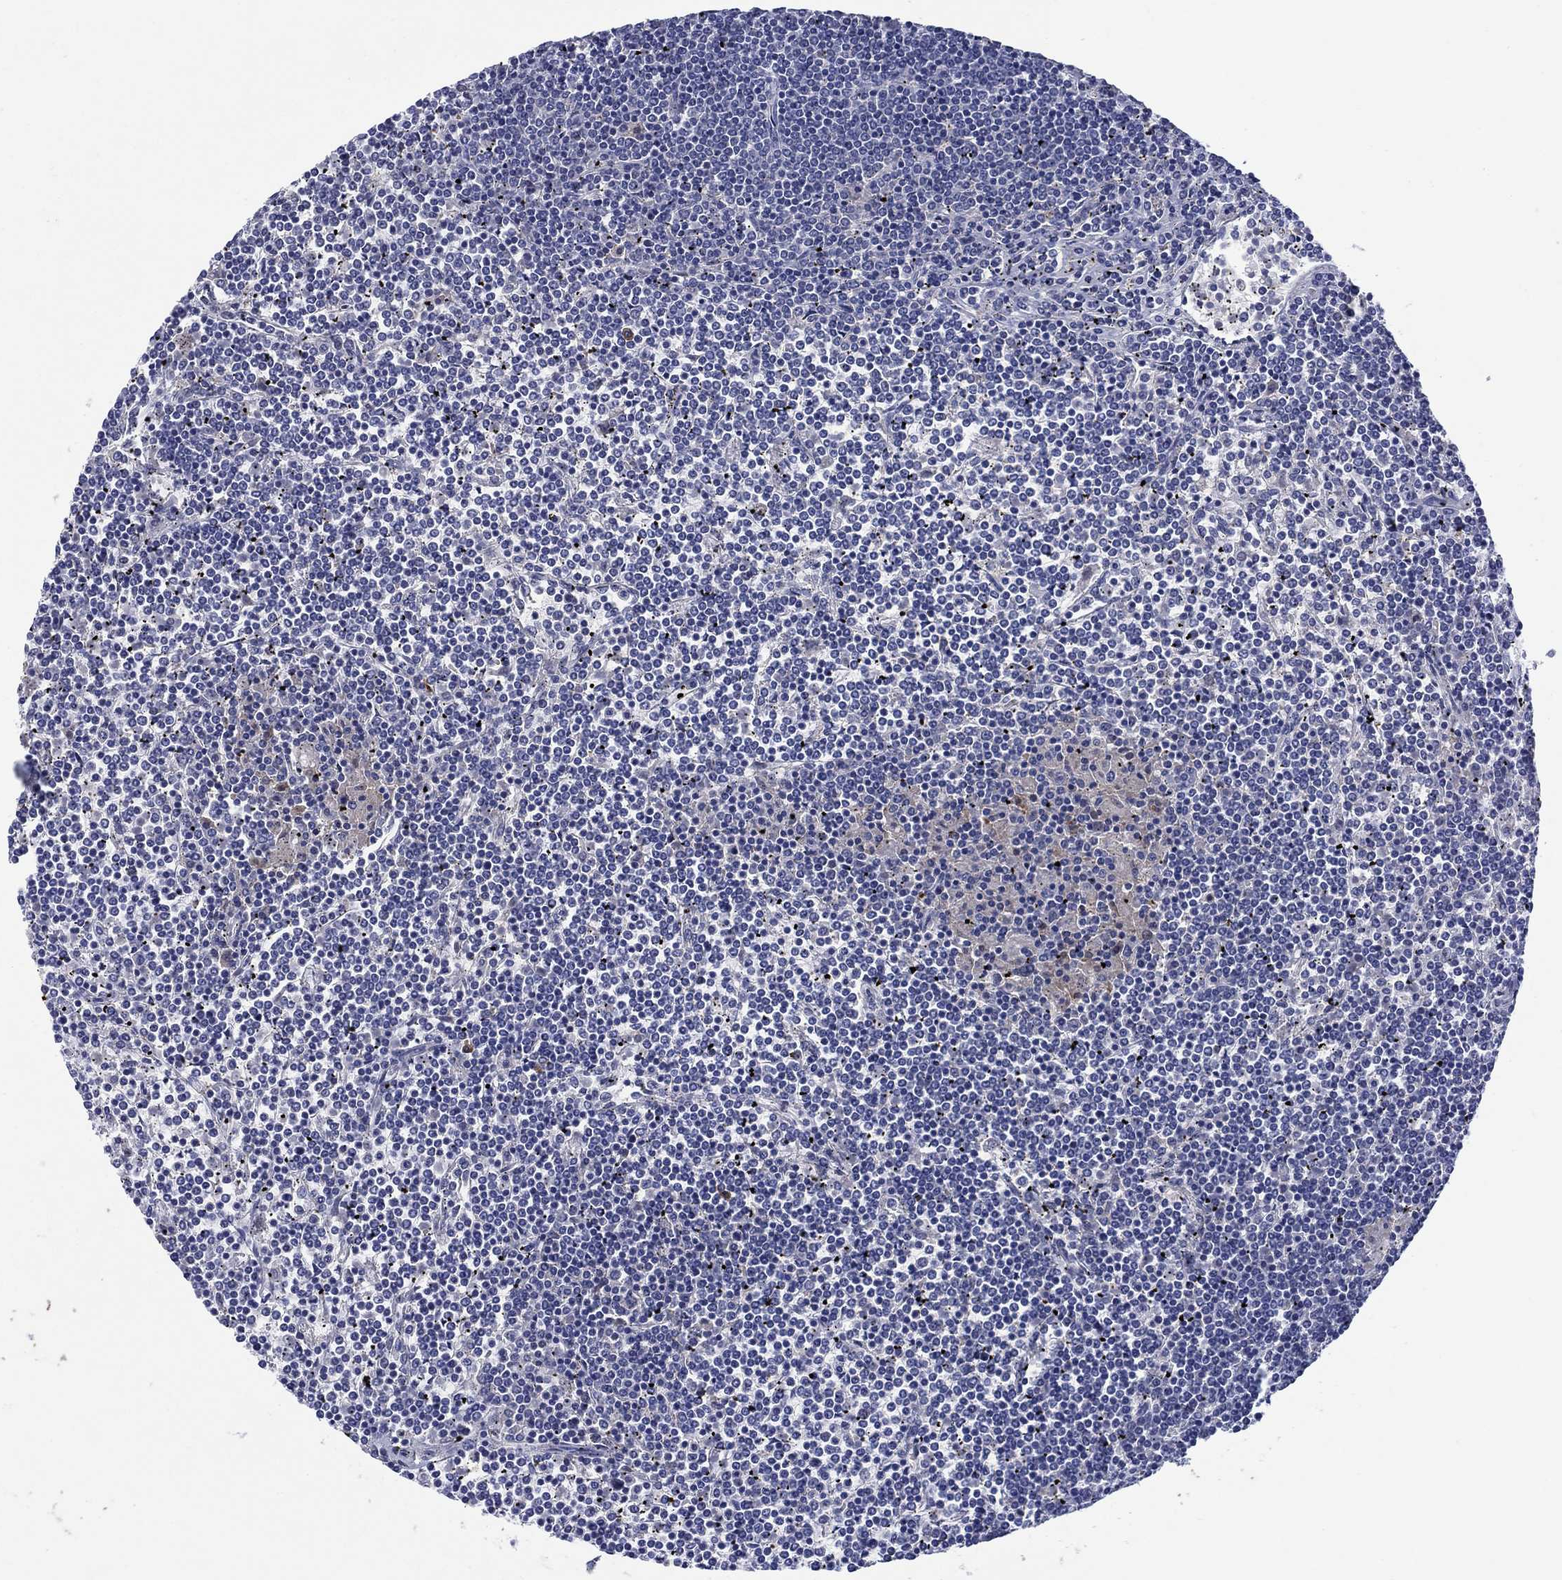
{"staining": {"intensity": "negative", "quantity": "none", "location": "none"}, "tissue": "lymphoma", "cell_type": "Tumor cells", "image_type": "cancer", "snomed": [{"axis": "morphology", "description": "Malignant lymphoma, non-Hodgkin's type, Low grade"}, {"axis": "topography", "description": "Spleen"}], "caption": "An image of human lymphoma is negative for staining in tumor cells. (Immunohistochemistry, brightfield microscopy, high magnification).", "gene": "HDC", "patient": {"sex": "female", "age": 19}}